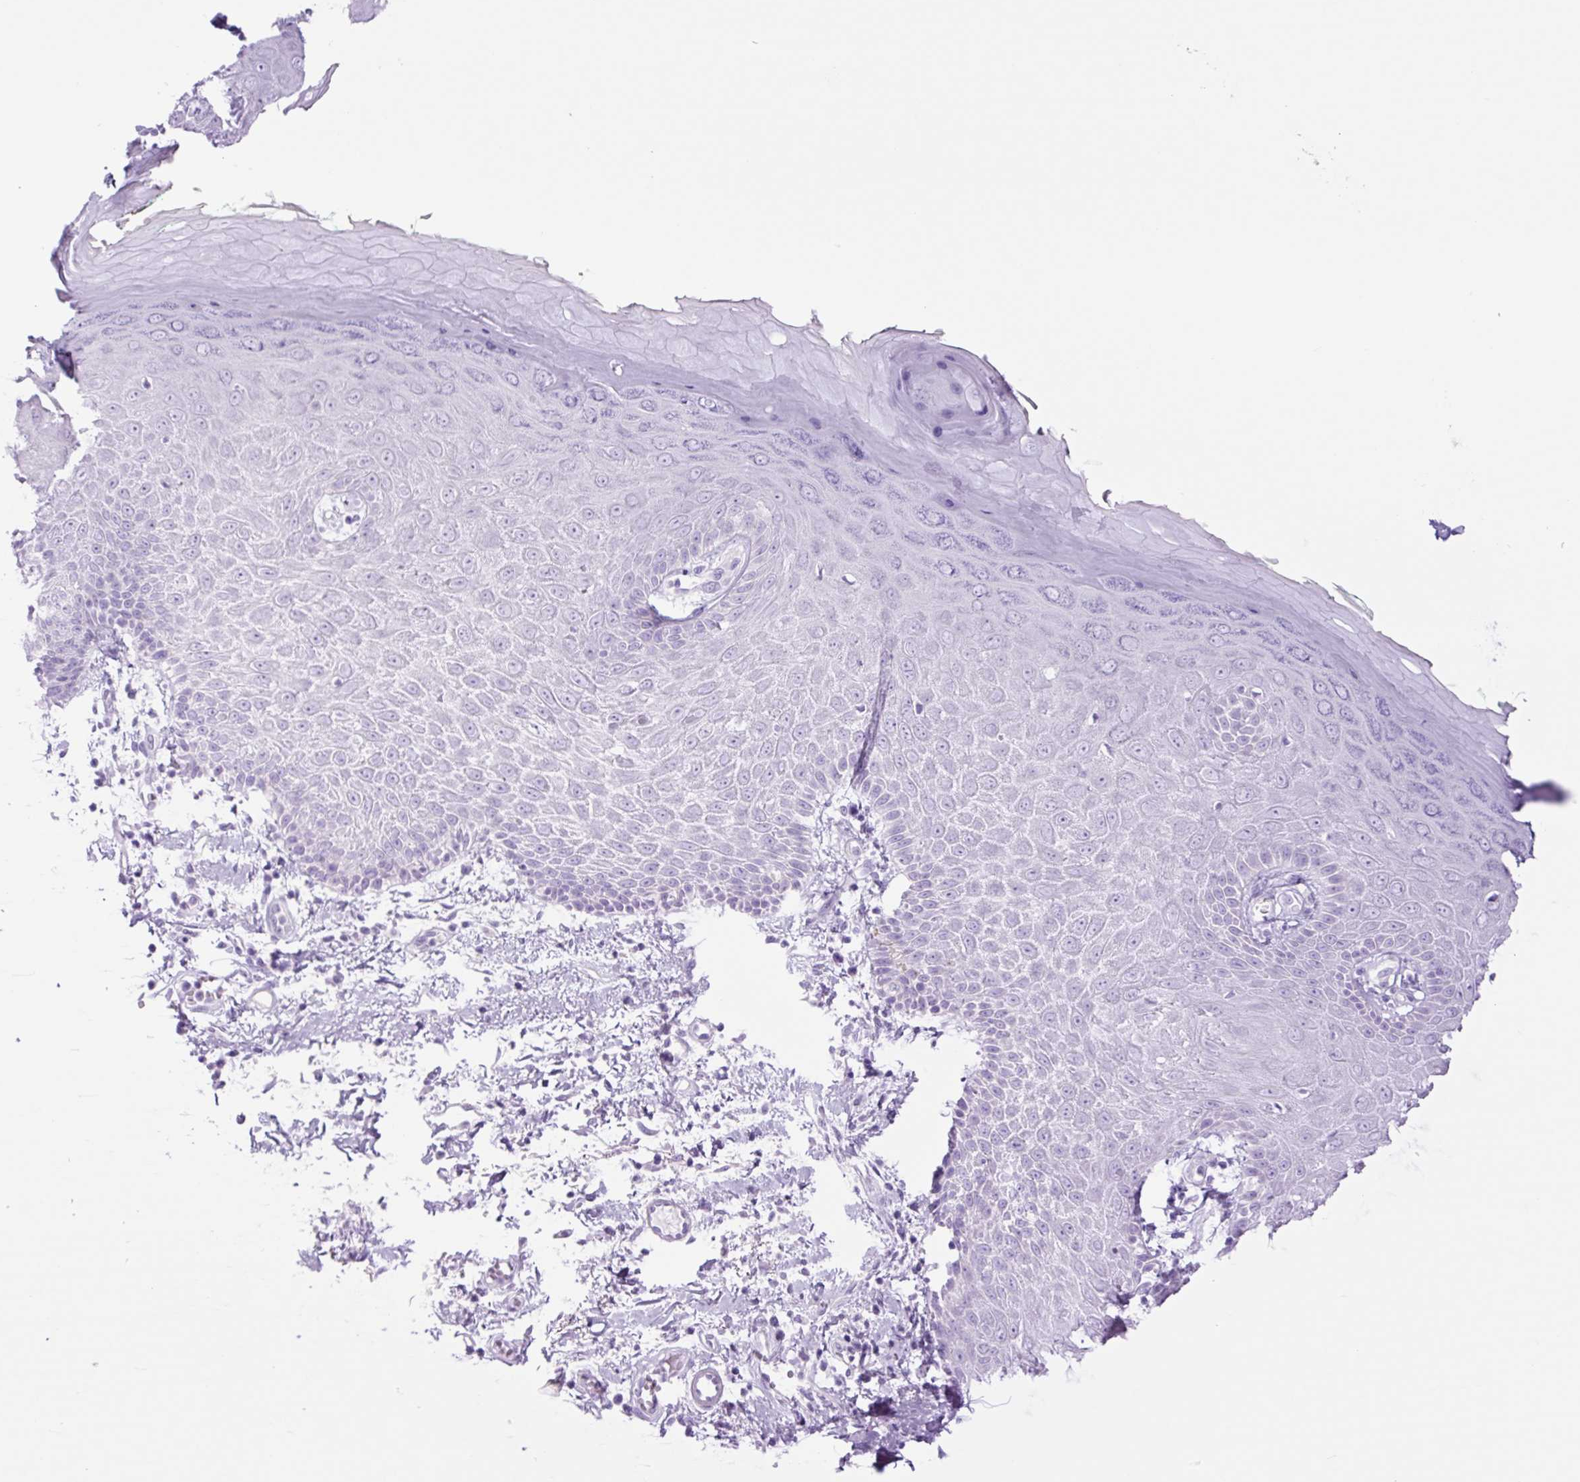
{"staining": {"intensity": "negative", "quantity": "none", "location": "none"}, "tissue": "skin", "cell_type": "Epidermal cells", "image_type": "normal", "snomed": [{"axis": "morphology", "description": "Normal tissue, NOS"}, {"axis": "topography", "description": "Anal"}, {"axis": "topography", "description": "Peripheral nerve tissue"}], "caption": "A histopathology image of skin stained for a protein shows no brown staining in epidermal cells.", "gene": "TFF2", "patient": {"sex": "male", "age": 78}}